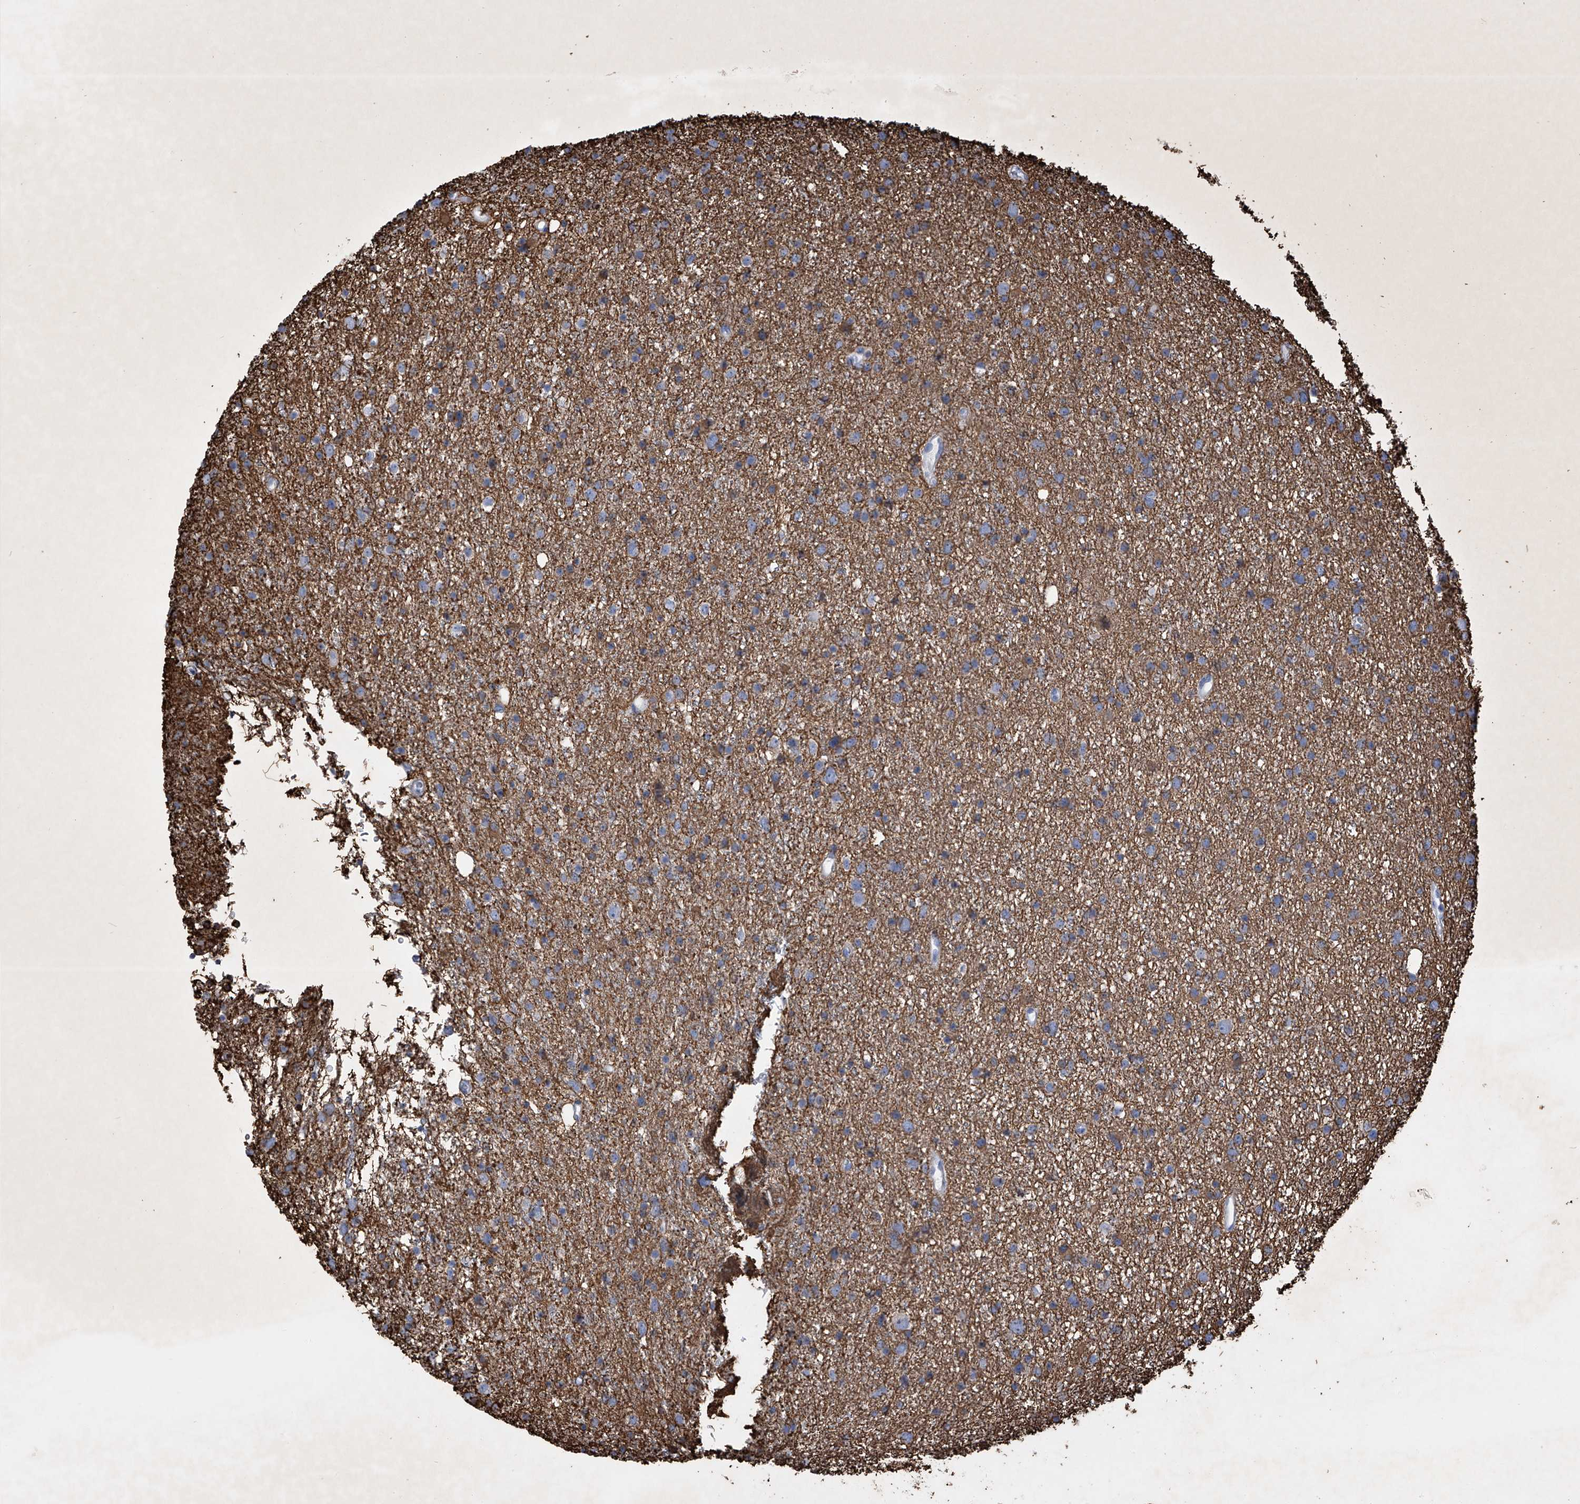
{"staining": {"intensity": "weak", "quantity": "<25%", "location": "cytoplasmic/membranous"}, "tissue": "glioma", "cell_type": "Tumor cells", "image_type": "cancer", "snomed": [{"axis": "morphology", "description": "Glioma, malignant, Low grade"}, {"axis": "topography", "description": "Cerebral cortex"}], "caption": "Immunohistochemical staining of human malignant glioma (low-grade) shows no significant staining in tumor cells. The staining is performed using DAB brown chromogen with nuclei counter-stained in using hematoxylin.", "gene": "ADRA1A", "patient": {"sex": "female", "age": 39}}